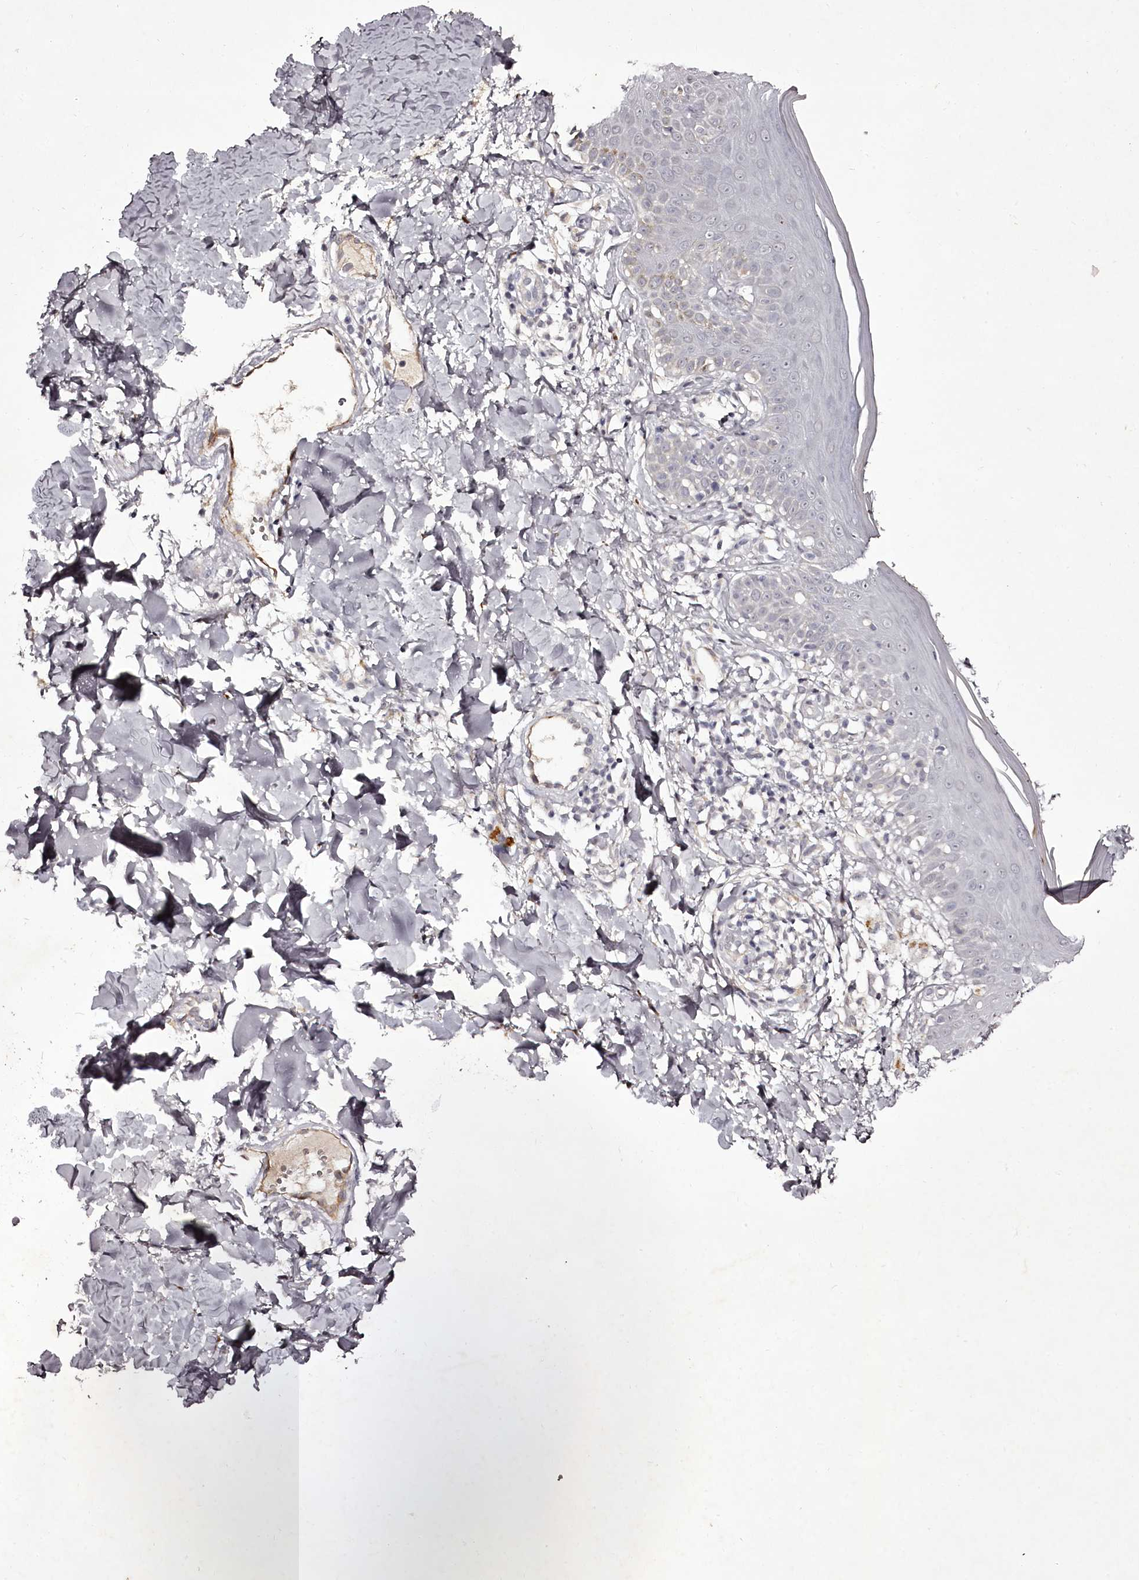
{"staining": {"intensity": "negative", "quantity": "none", "location": "none"}, "tissue": "skin", "cell_type": "Fibroblasts", "image_type": "normal", "snomed": [{"axis": "morphology", "description": "Normal tissue, NOS"}, {"axis": "topography", "description": "Skin"}], "caption": "Protein analysis of normal skin displays no significant staining in fibroblasts.", "gene": "RBMXL2", "patient": {"sex": "male", "age": 52}}